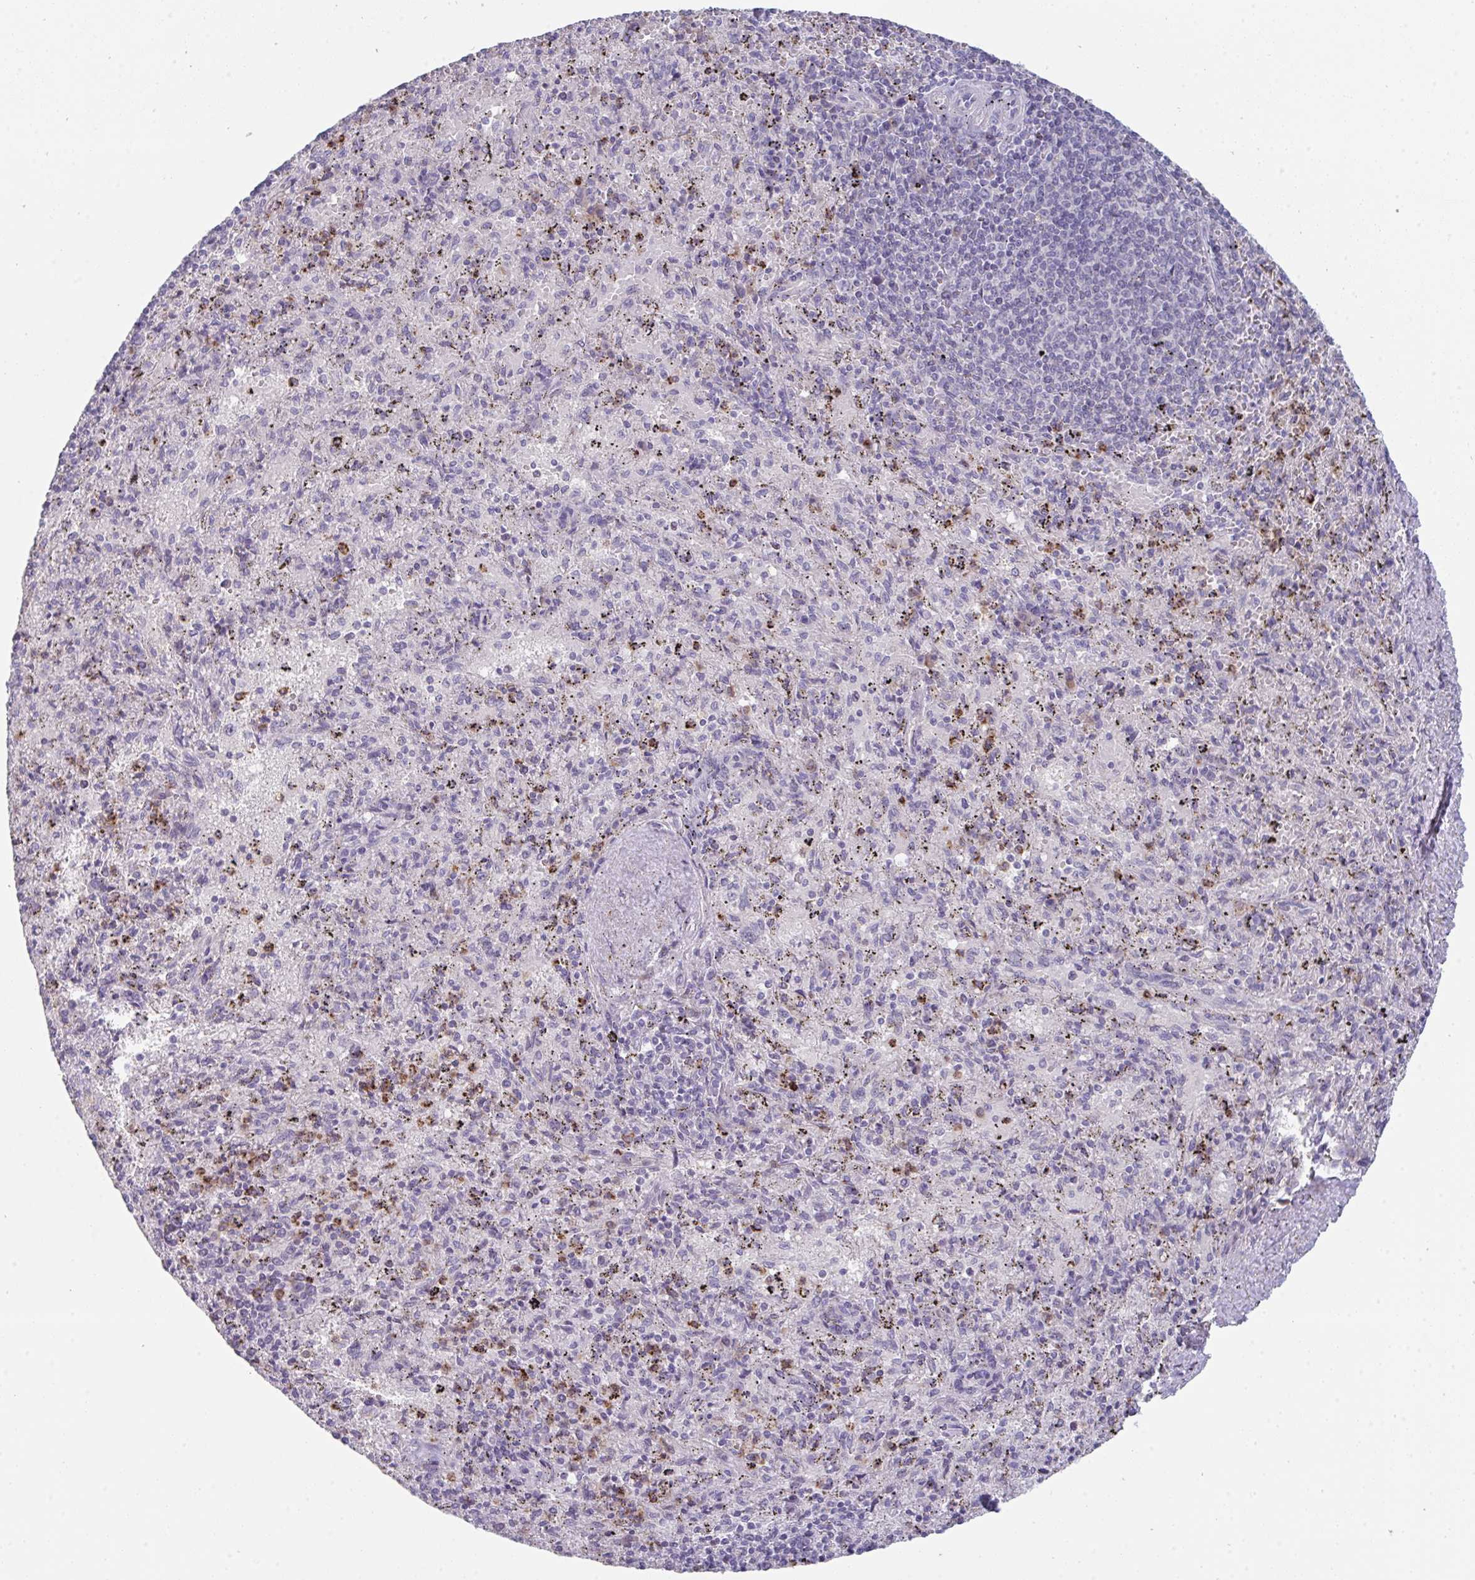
{"staining": {"intensity": "moderate", "quantity": "<25%", "location": "cytoplasmic/membranous"}, "tissue": "spleen", "cell_type": "Cells in red pulp", "image_type": "normal", "snomed": [{"axis": "morphology", "description": "Normal tissue, NOS"}, {"axis": "topography", "description": "Spleen"}], "caption": "Immunohistochemistry (IHC) histopathology image of normal spleen: spleen stained using IHC displays low levels of moderate protein expression localized specifically in the cytoplasmic/membranous of cells in red pulp, appearing as a cytoplasmic/membranous brown color.", "gene": "HGFAC", "patient": {"sex": "male", "age": 57}}